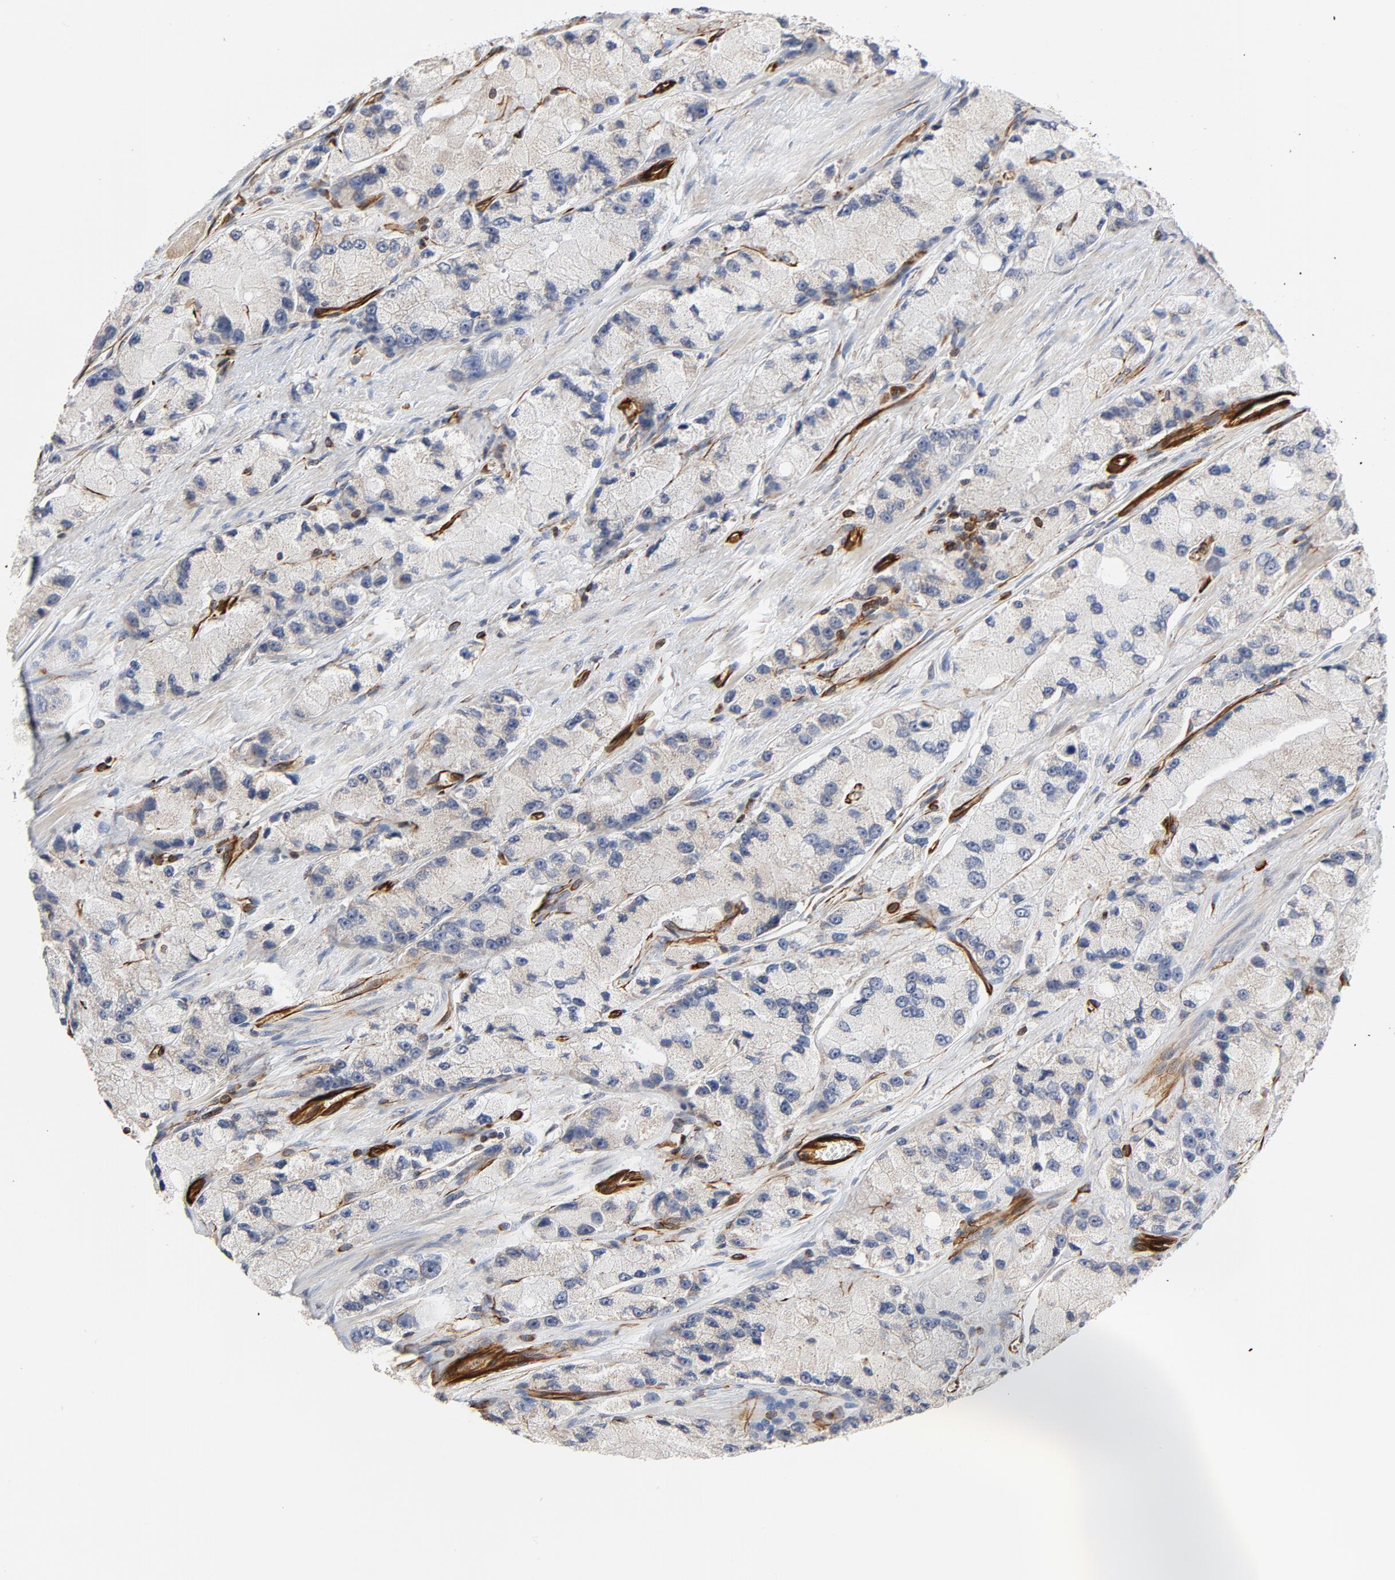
{"staining": {"intensity": "weak", "quantity": "<25%", "location": "cytoplasmic/membranous"}, "tissue": "prostate cancer", "cell_type": "Tumor cells", "image_type": "cancer", "snomed": [{"axis": "morphology", "description": "Adenocarcinoma, High grade"}, {"axis": "topography", "description": "Prostate"}], "caption": "This is a micrograph of immunohistochemistry staining of prostate cancer (high-grade adenocarcinoma), which shows no positivity in tumor cells.", "gene": "FAM118A", "patient": {"sex": "male", "age": 58}}